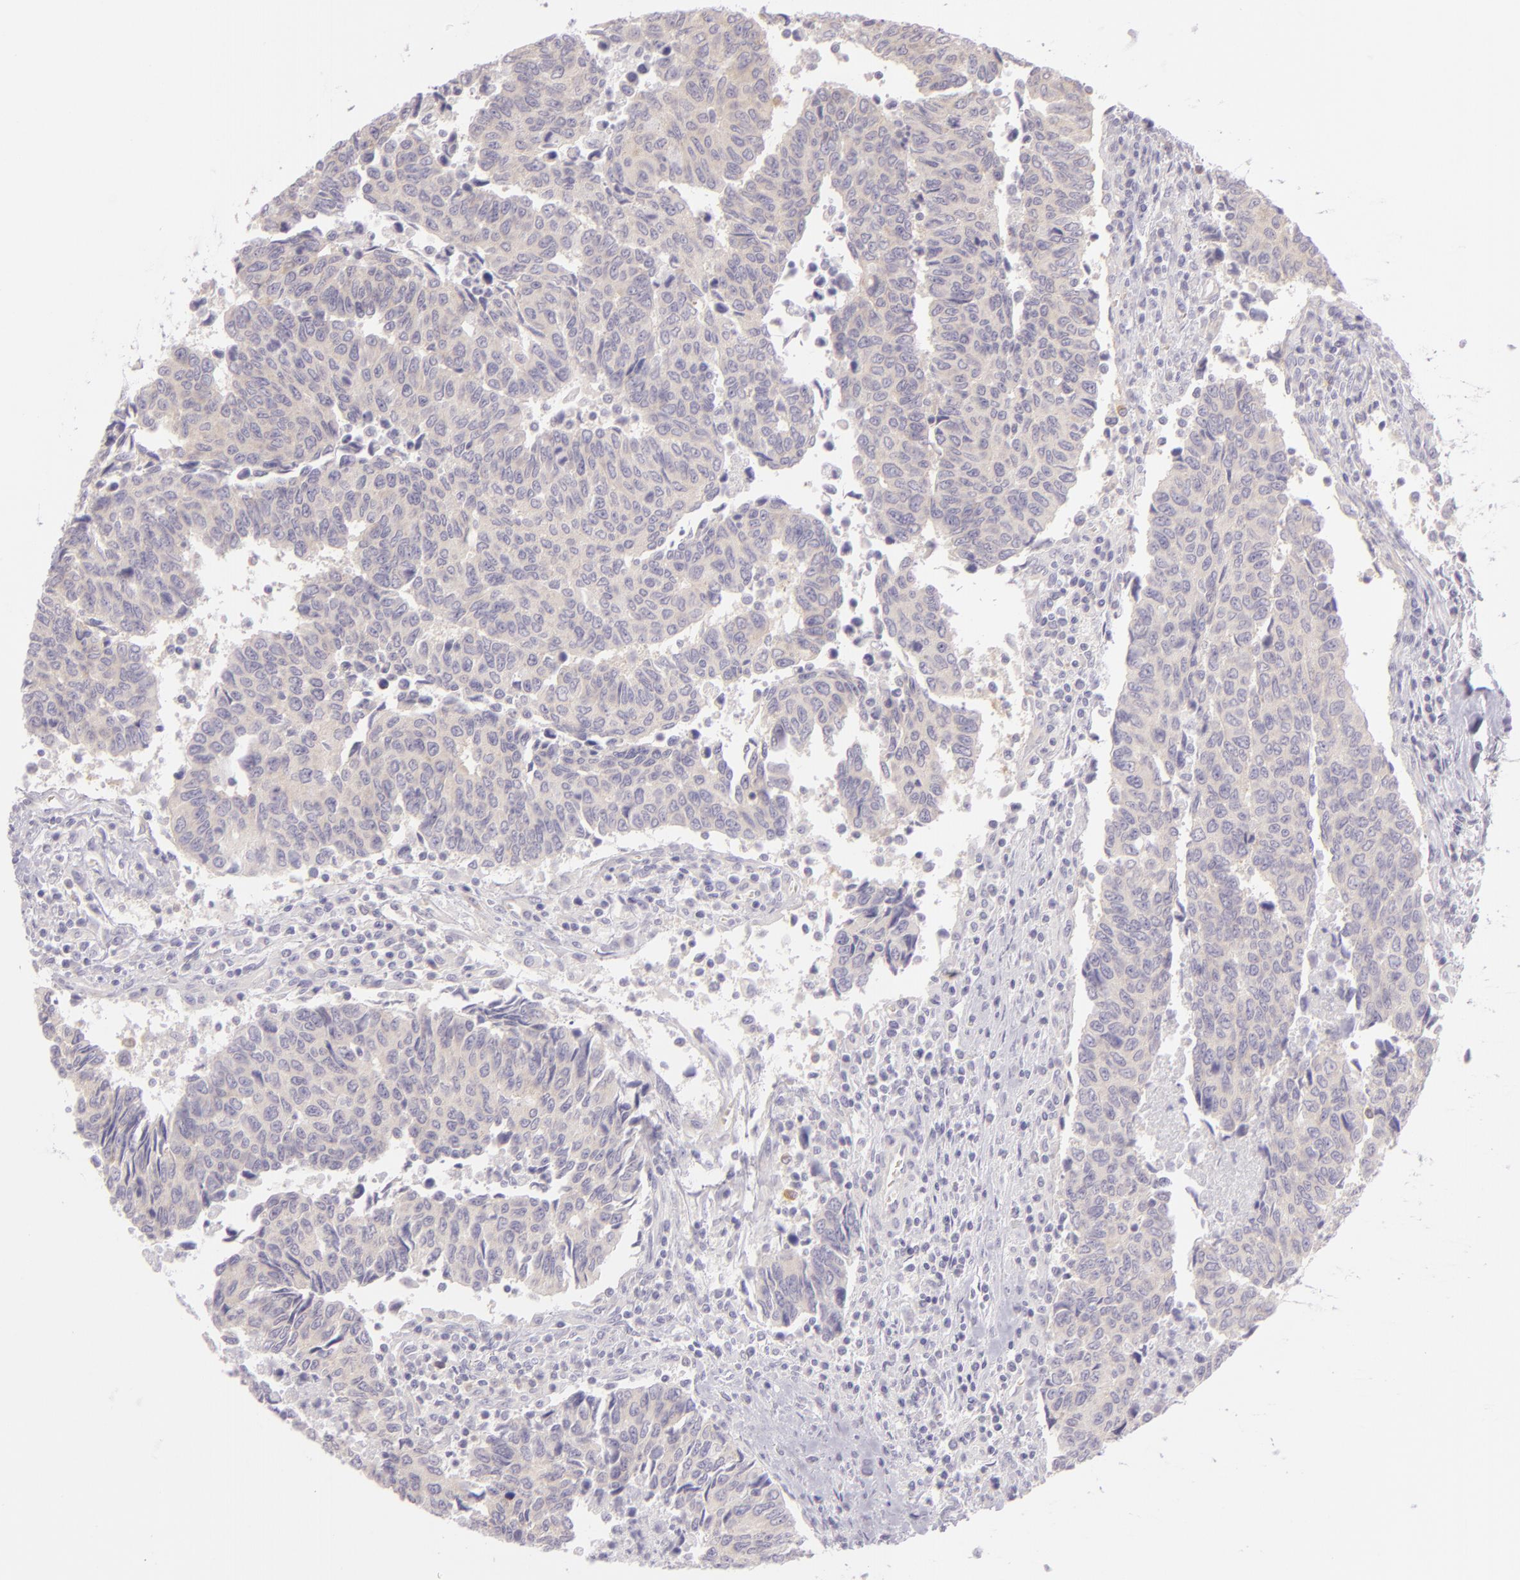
{"staining": {"intensity": "negative", "quantity": "none", "location": "none"}, "tissue": "urothelial cancer", "cell_type": "Tumor cells", "image_type": "cancer", "snomed": [{"axis": "morphology", "description": "Urothelial carcinoma, High grade"}, {"axis": "topography", "description": "Urinary bladder"}], "caption": "Urothelial cancer was stained to show a protein in brown. There is no significant staining in tumor cells. (DAB IHC with hematoxylin counter stain).", "gene": "ZC3H7B", "patient": {"sex": "male", "age": 86}}